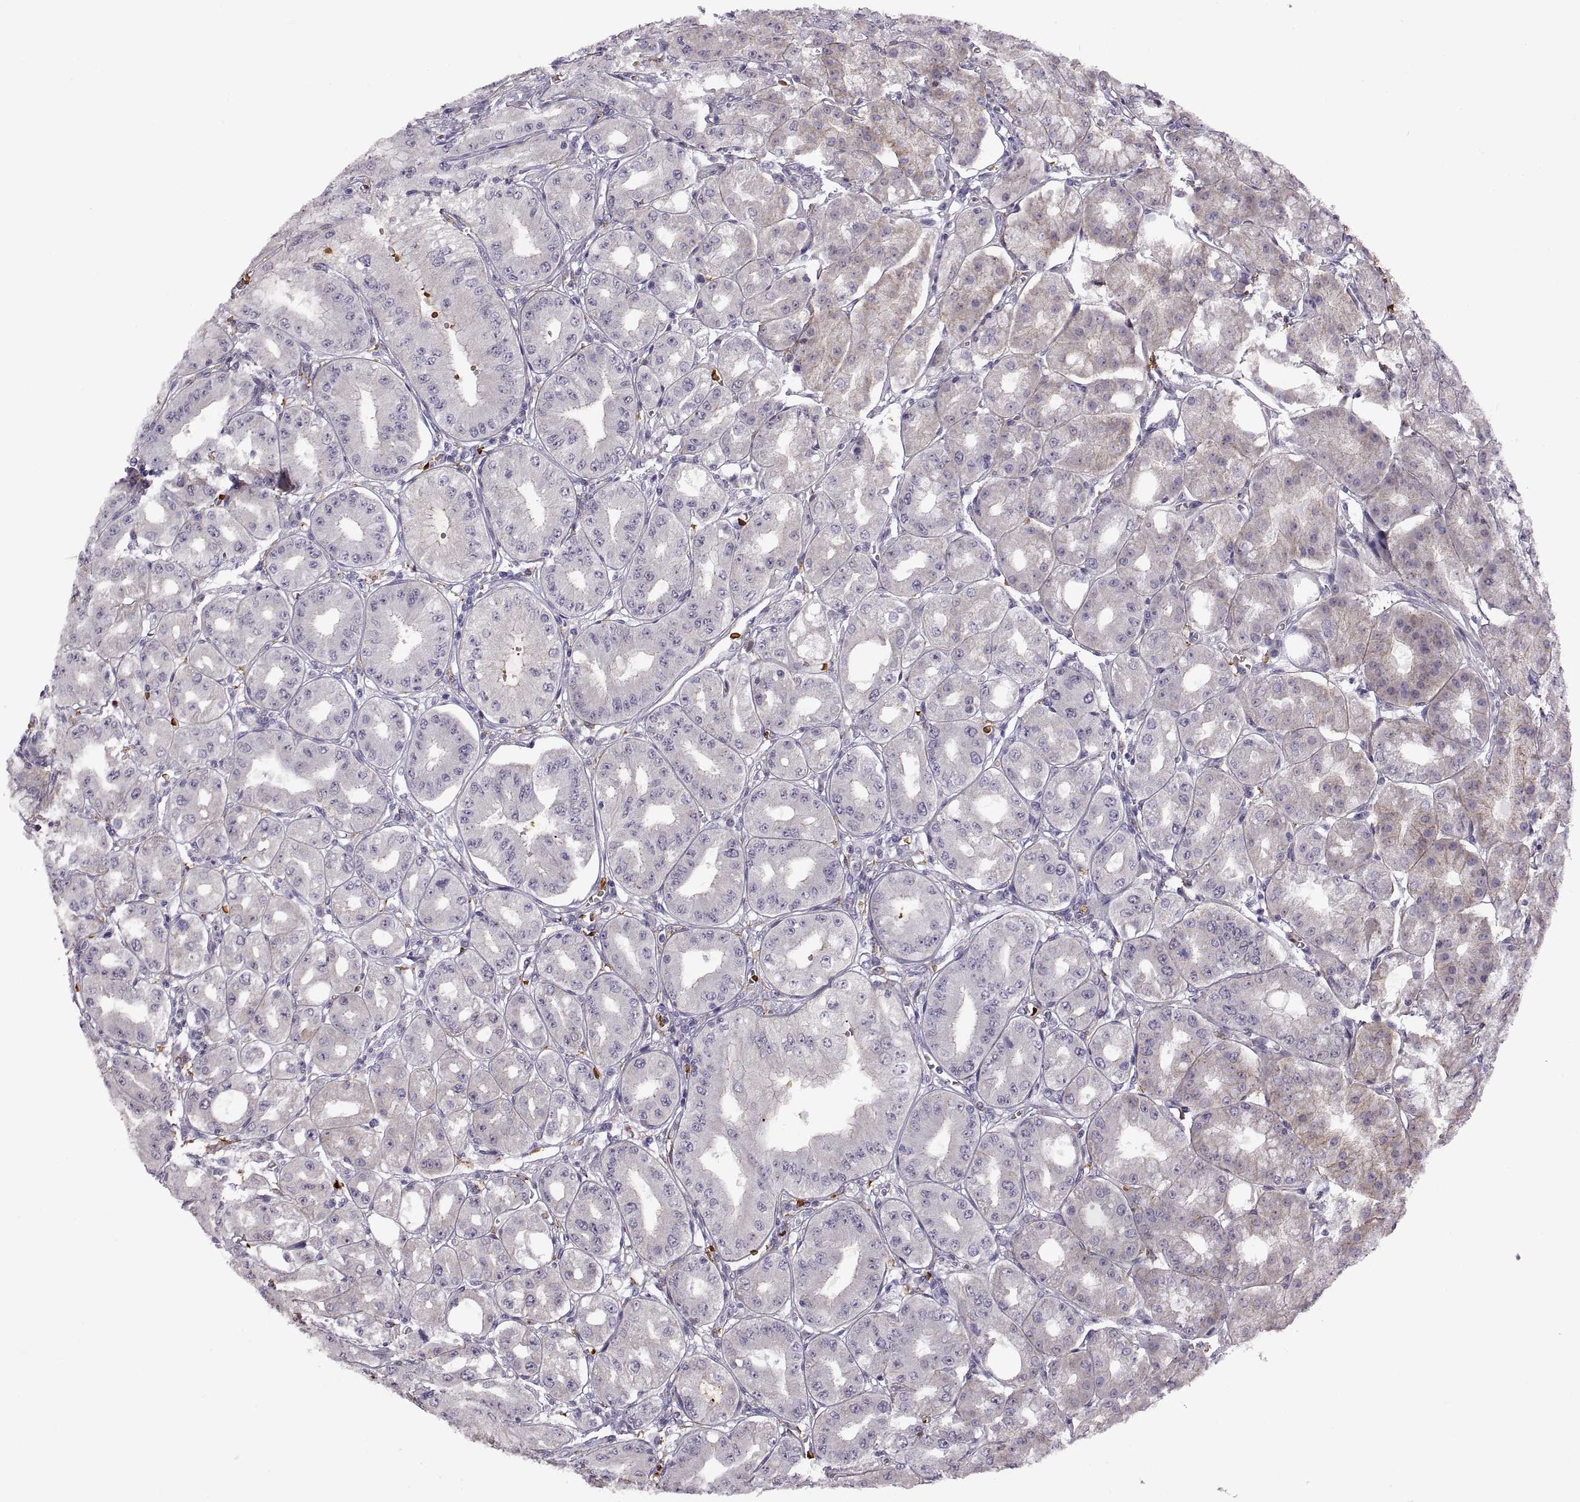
{"staining": {"intensity": "weak", "quantity": "<25%", "location": "cytoplasmic/membranous"}, "tissue": "stomach", "cell_type": "Glandular cells", "image_type": "normal", "snomed": [{"axis": "morphology", "description": "Normal tissue, NOS"}, {"axis": "topography", "description": "Stomach, lower"}], "caption": "Image shows no protein staining in glandular cells of unremarkable stomach. Nuclei are stained in blue.", "gene": "MEIOC", "patient": {"sex": "male", "age": 71}}